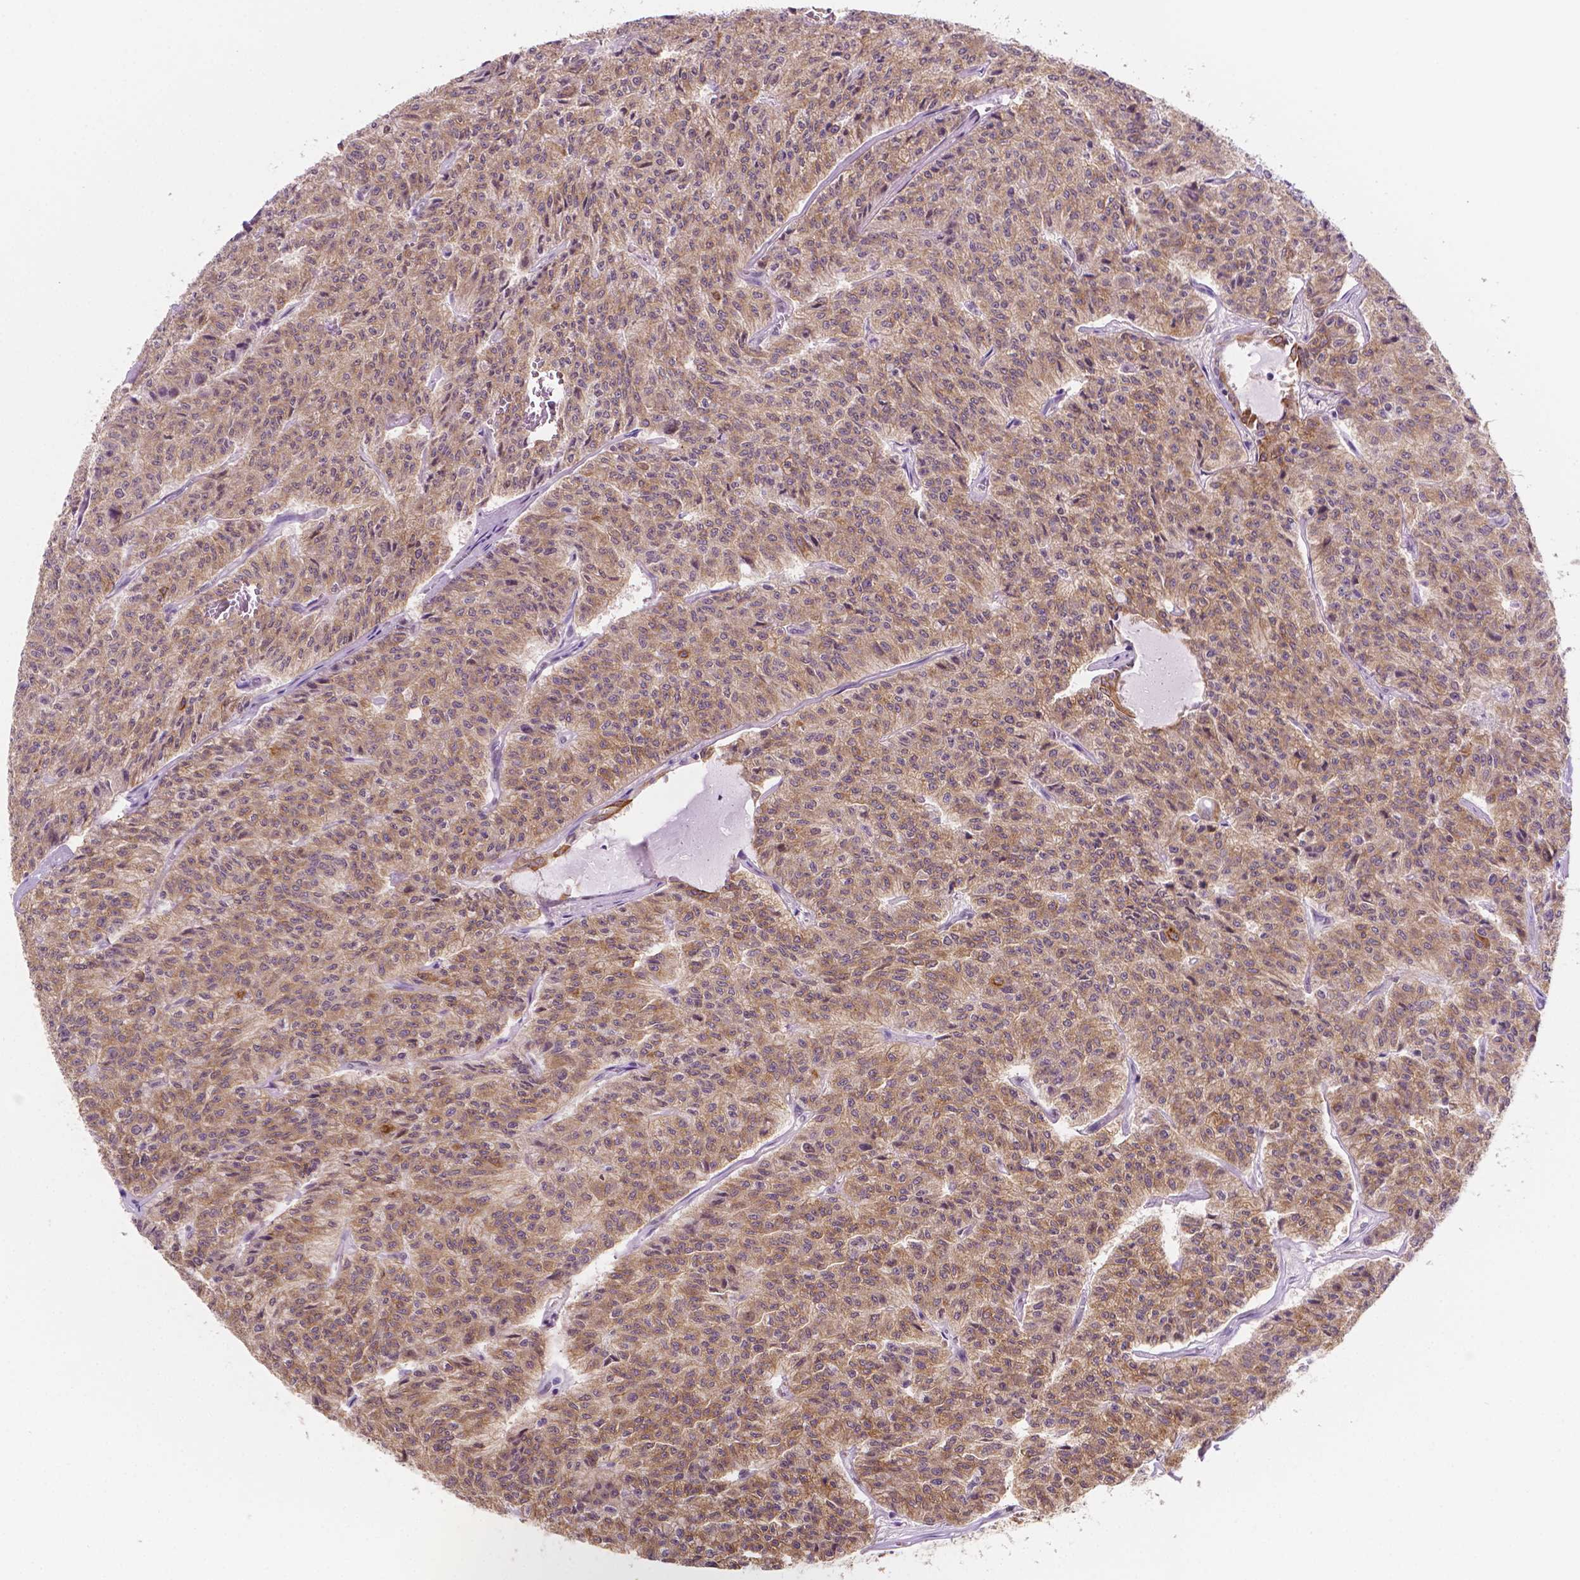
{"staining": {"intensity": "moderate", "quantity": "25%-75%", "location": "cytoplasmic/membranous"}, "tissue": "carcinoid", "cell_type": "Tumor cells", "image_type": "cancer", "snomed": [{"axis": "morphology", "description": "Carcinoid, malignant, NOS"}, {"axis": "topography", "description": "Lung"}], "caption": "A high-resolution micrograph shows immunohistochemistry staining of malignant carcinoid, which reveals moderate cytoplasmic/membranous expression in approximately 25%-75% of tumor cells. (IHC, brightfield microscopy, high magnification).", "gene": "SHLD3", "patient": {"sex": "male", "age": 71}}